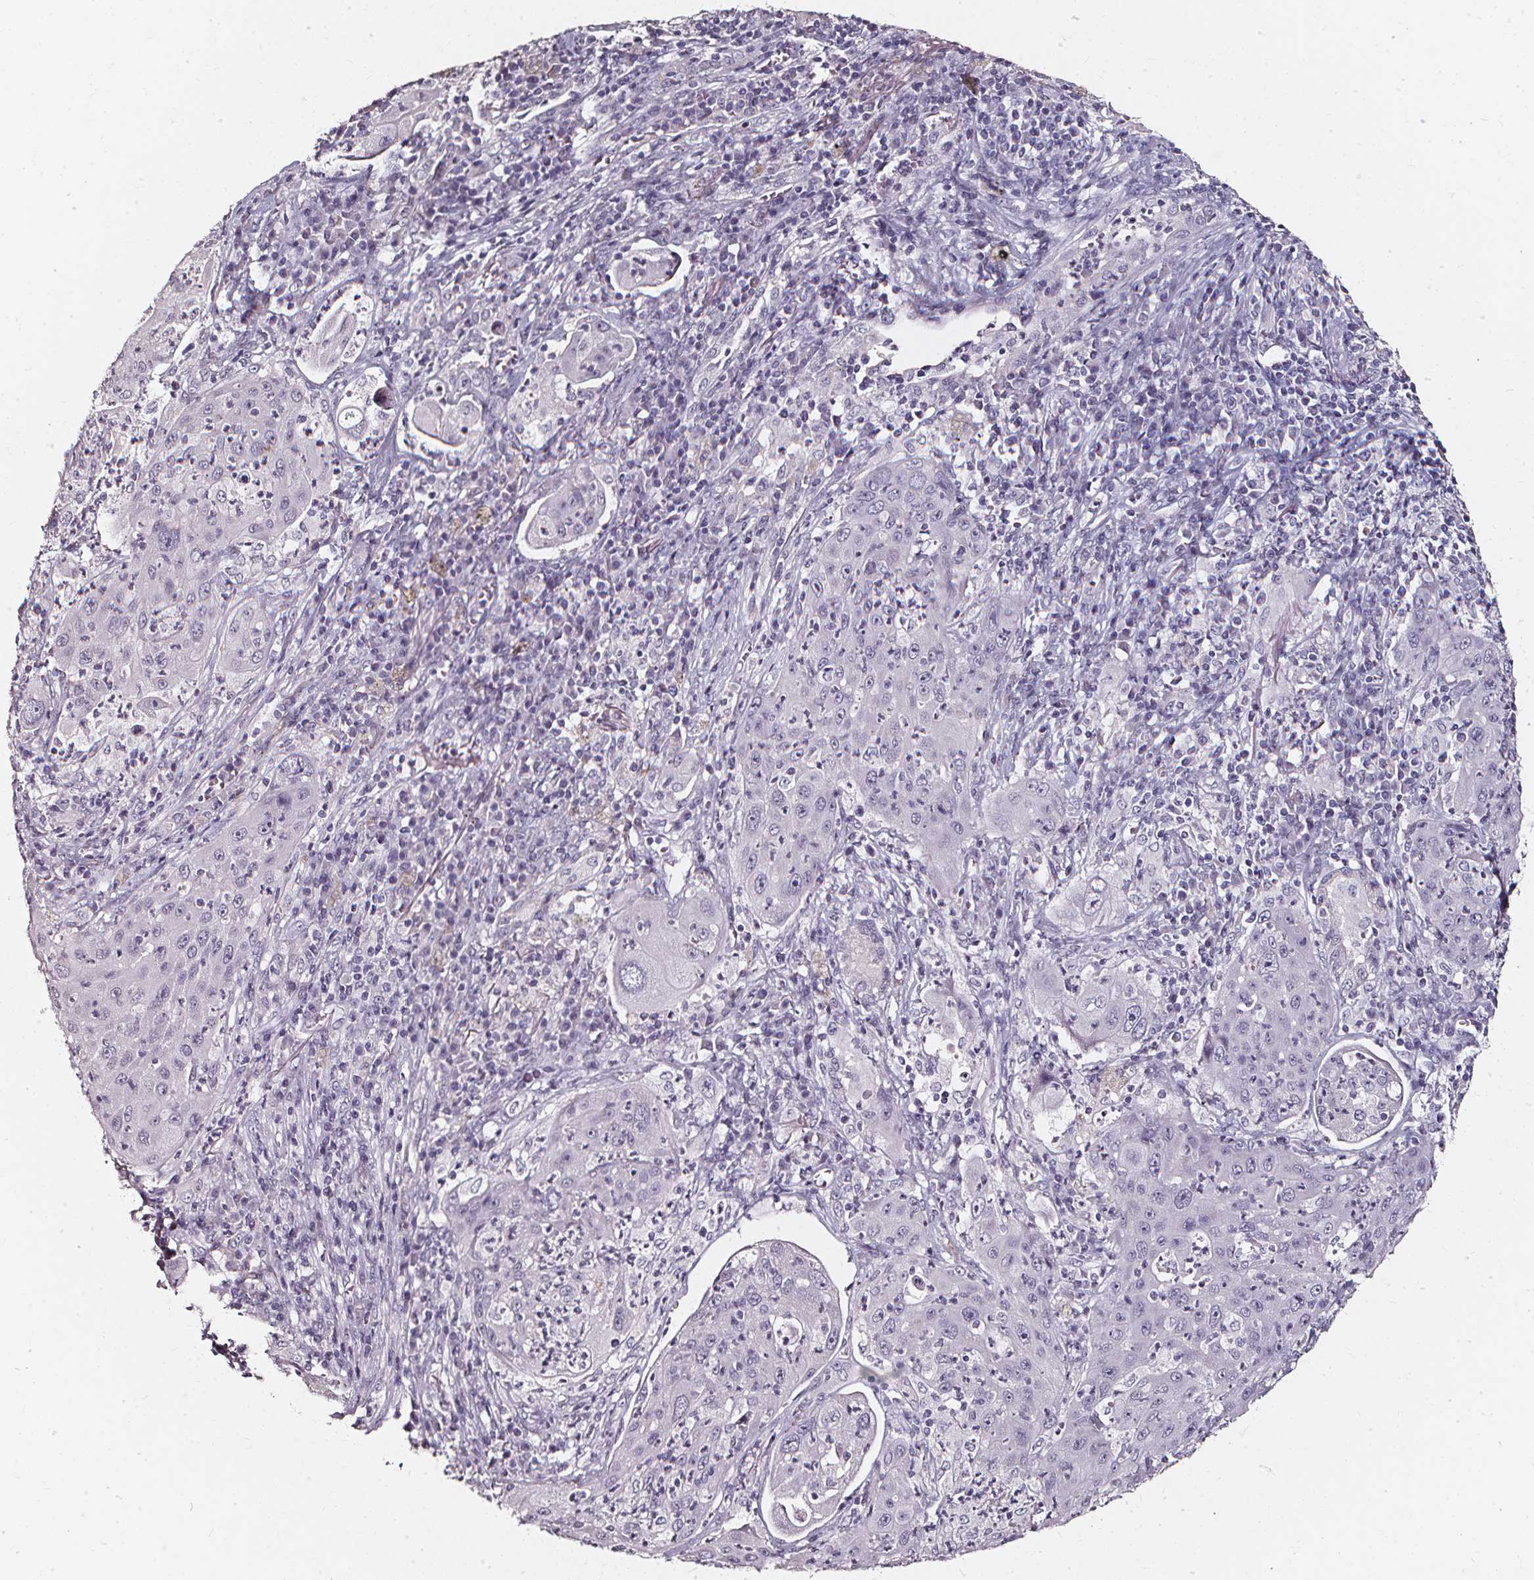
{"staining": {"intensity": "negative", "quantity": "none", "location": "none"}, "tissue": "lung cancer", "cell_type": "Tumor cells", "image_type": "cancer", "snomed": [{"axis": "morphology", "description": "Squamous cell carcinoma, NOS"}, {"axis": "topography", "description": "Lung"}], "caption": "This is an immunohistochemistry photomicrograph of human lung cancer. There is no positivity in tumor cells.", "gene": "DEFA5", "patient": {"sex": "female", "age": 59}}